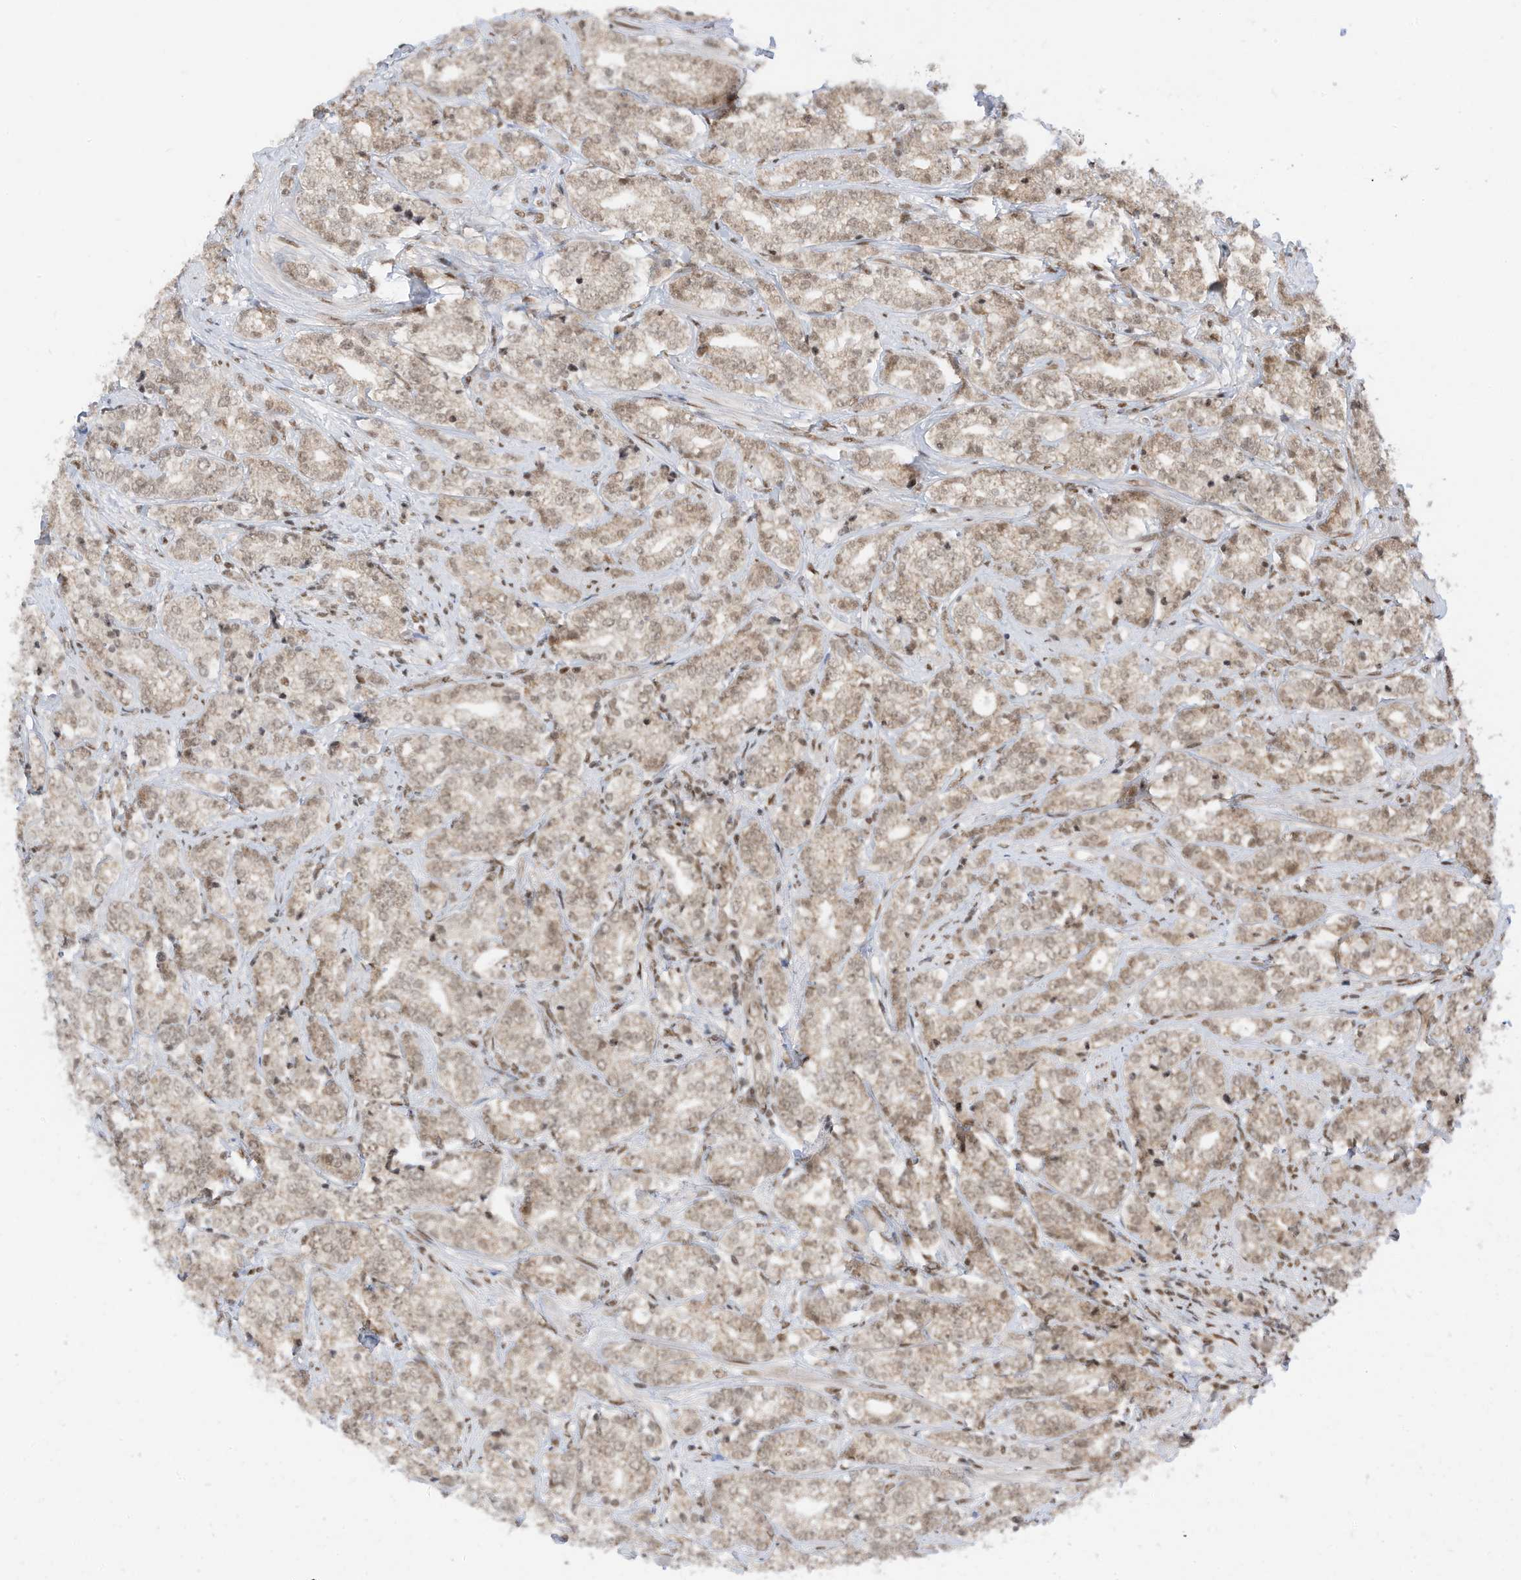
{"staining": {"intensity": "weak", "quantity": ">75%", "location": "nuclear"}, "tissue": "prostate cancer", "cell_type": "Tumor cells", "image_type": "cancer", "snomed": [{"axis": "morphology", "description": "Adenocarcinoma, High grade"}, {"axis": "topography", "description": "Prostate"}], "caption": "High-grade adenocarcinoma (prostate) stained for a protein (brown) demonstrates weak nuclear positive expression in approximately >75% of tumor cells.", "gene": "AURKAIP1", "patient": {"sex": "male", "age": 69}}